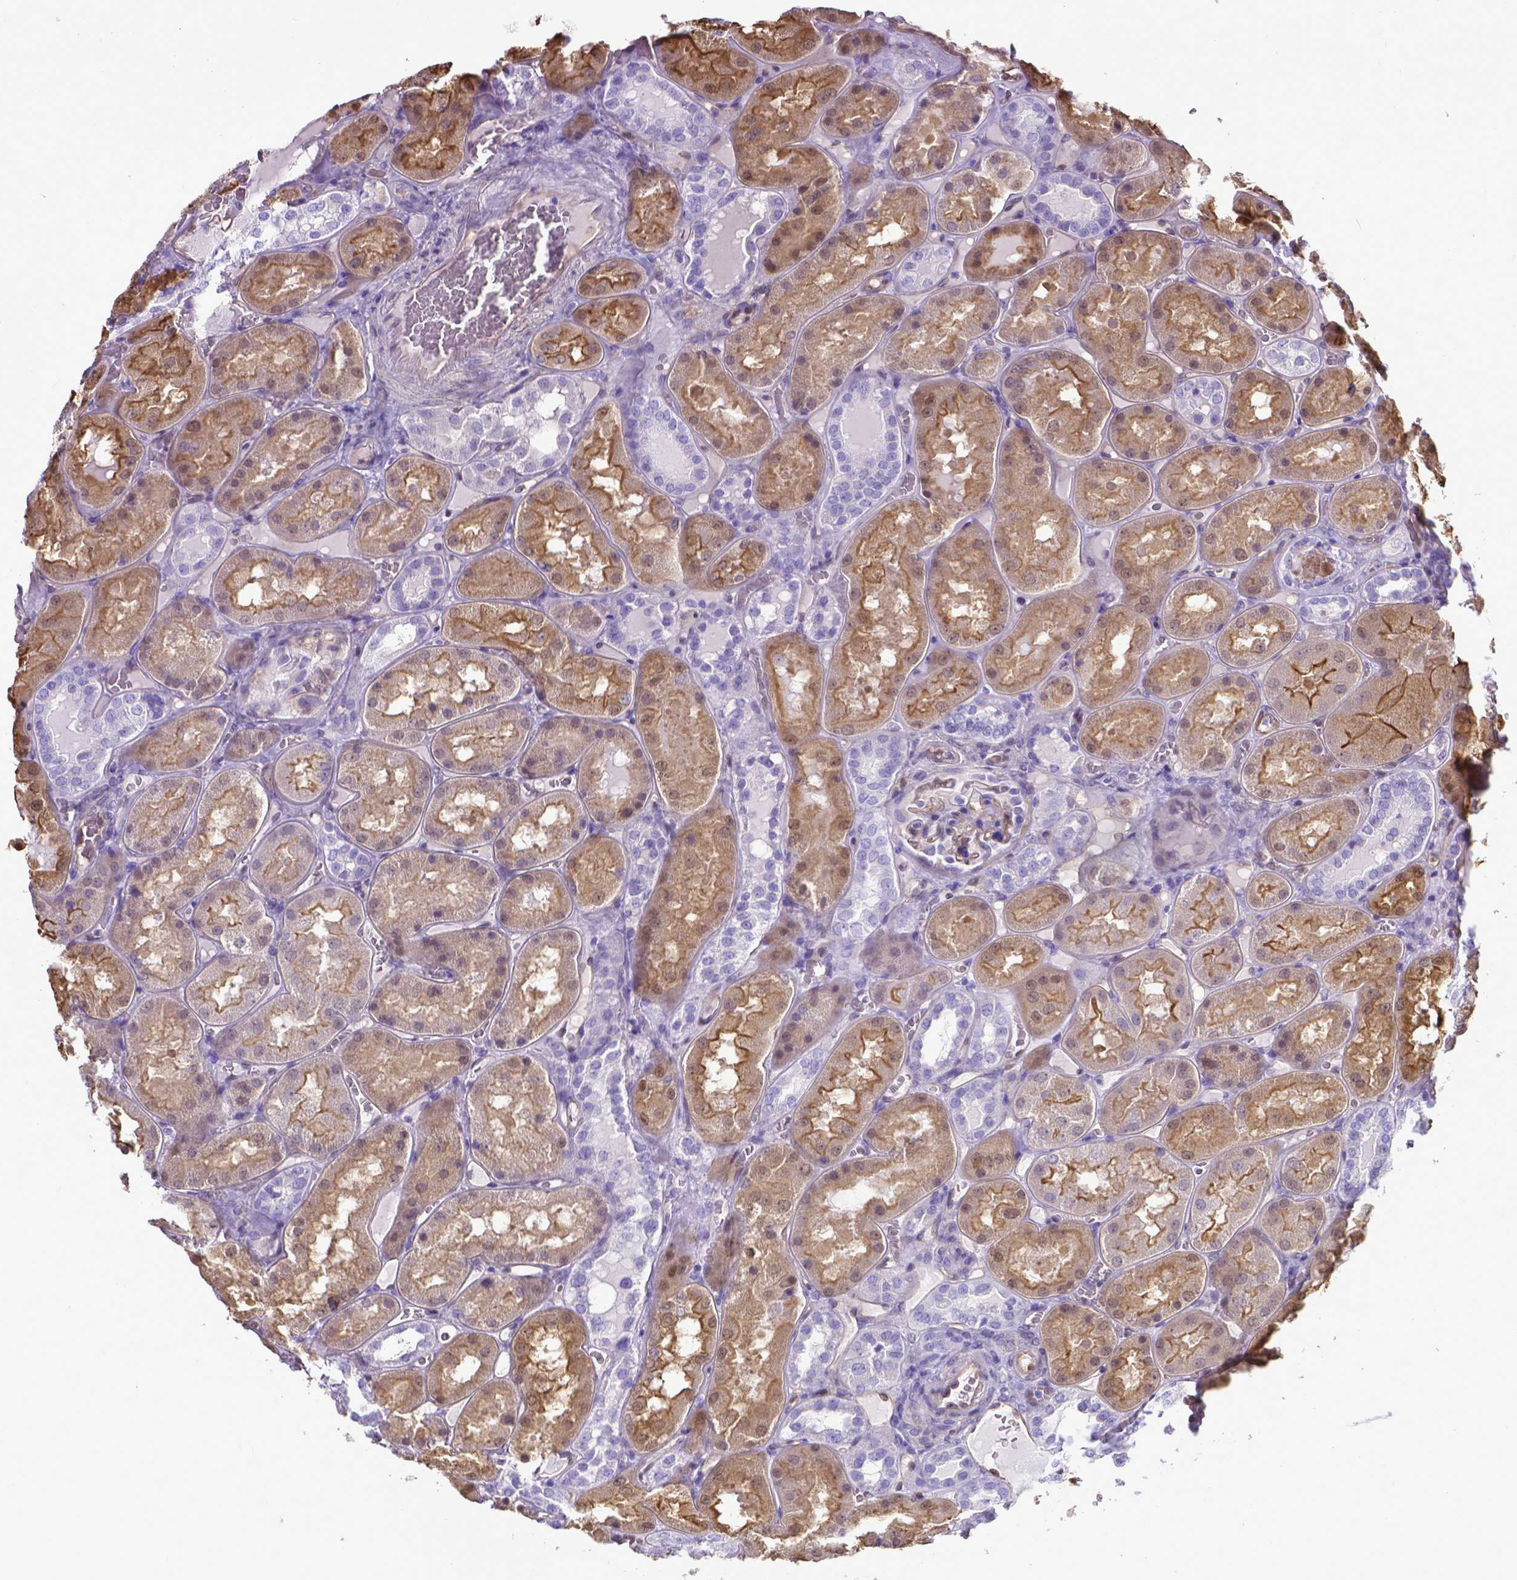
{"staining": {"intensity": "negative", "quantity": "none", "location": "none"}, "tissue": "kidney", "cell_type": "Cells in glomeruli", "image_type": "normal", "snomed": [{"axis": "morphology", "description": "Normal tissue, NOS"}, {"axis": "topography", "description": "Kidney"}], "caption": "There is no significant staining in cells in glomeruli of kidney.", "gene": "CLIC4", "patient": {"sex": "male", "age": 73}}